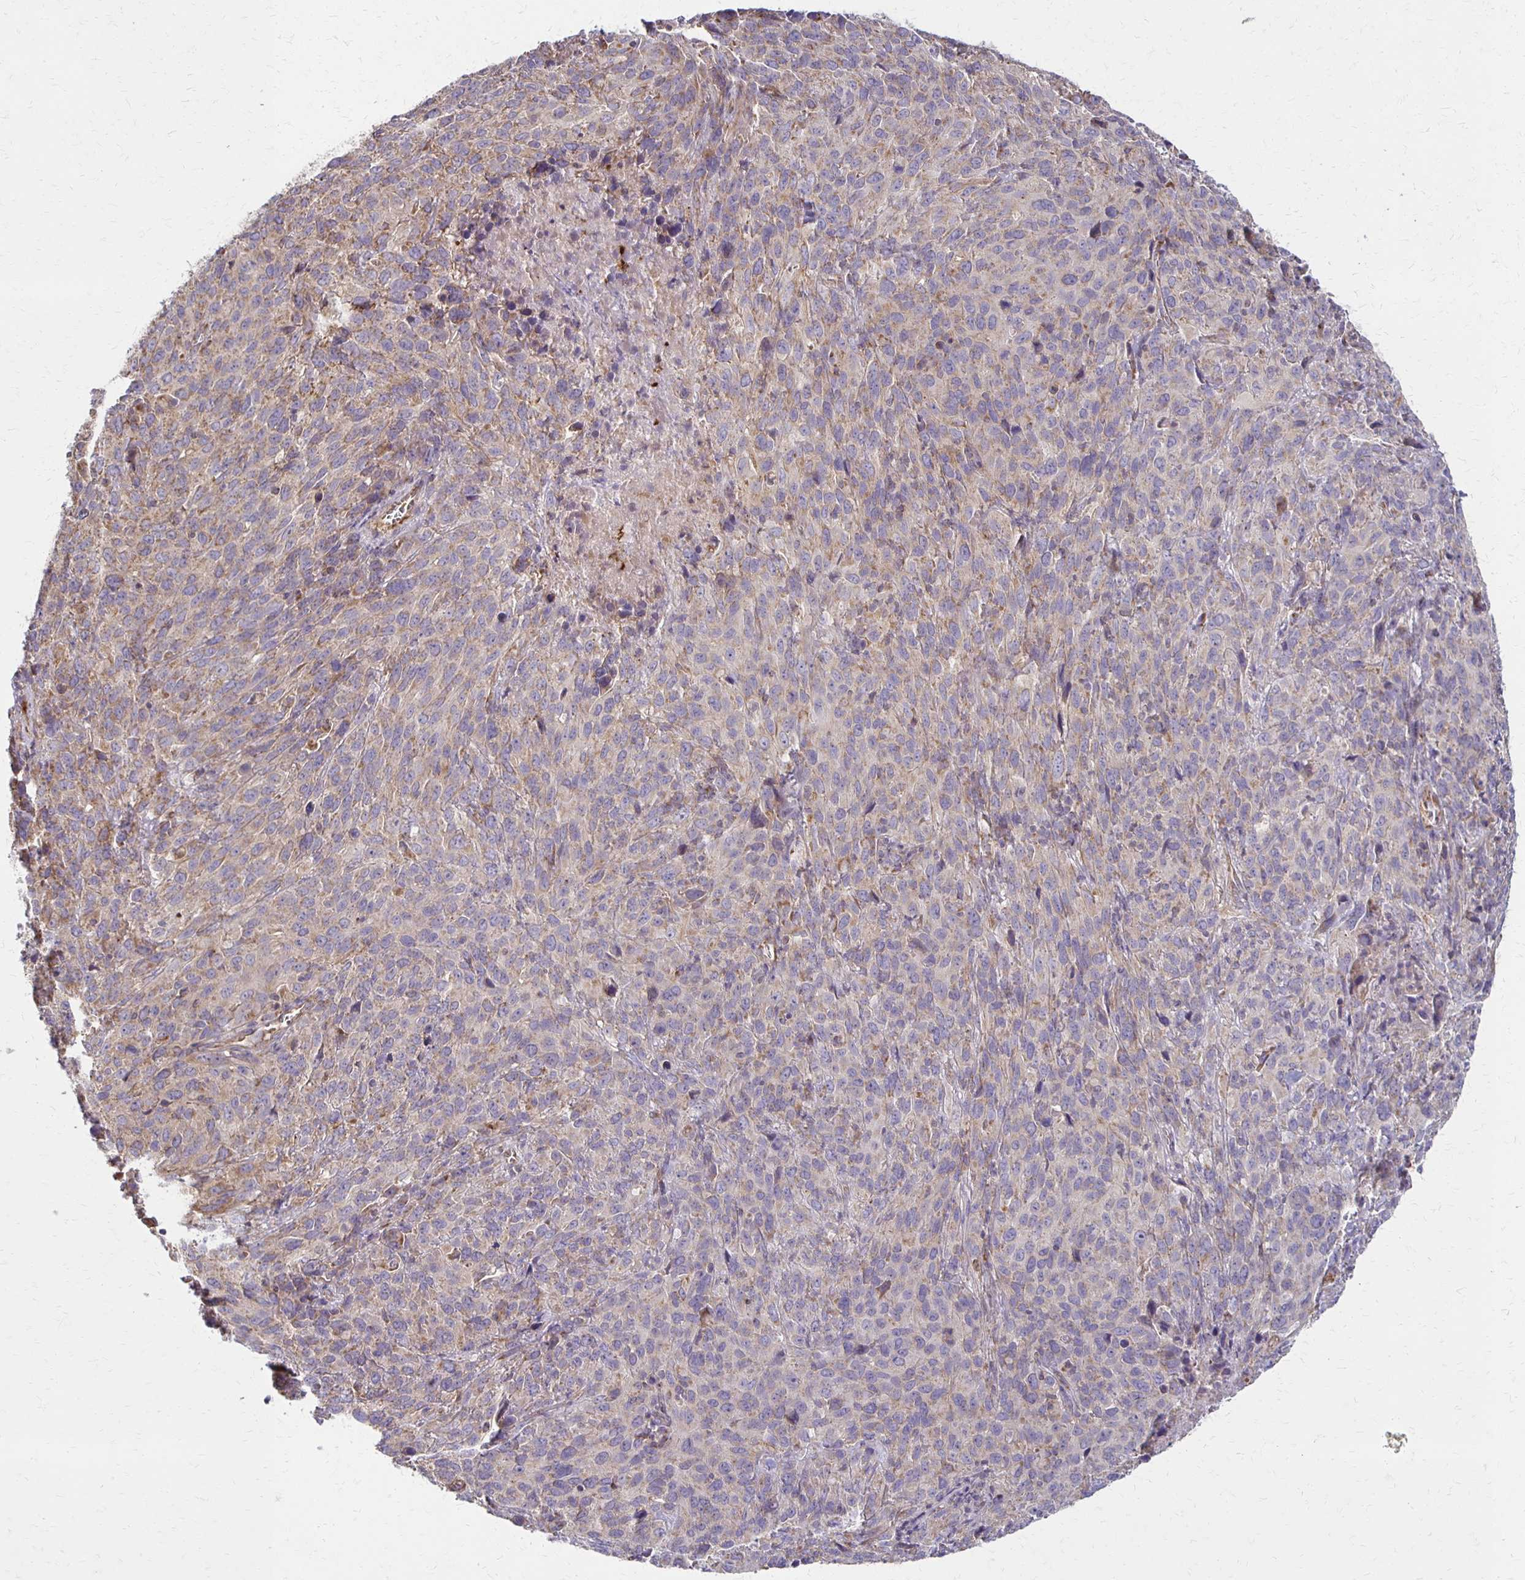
{"staining": {"intensity": "negative", "quantity": "none", "location": "none"}, "tissue": "cervical cancer", "cell_type": "Tumor cells", "image_type": "cancer", "snomed": [{"axis": "morphology", "description": "Squamous cell carcinoma, NOS"}, {"axis": "topography", "description": "Cervix"}], "caption": "A histopathology image of cervical cancer stained for a protein displays no brown staining in tumor cells. Brightfield microscopy of immunohistochemistry (IHC) stained with DAB (3,3'-diaminobenzidine) (brown) and hematoxylin (blue), captured at high magnification.", "gene": "EIF4EBP2", "patient": {"sex": "female", "age": 51}}